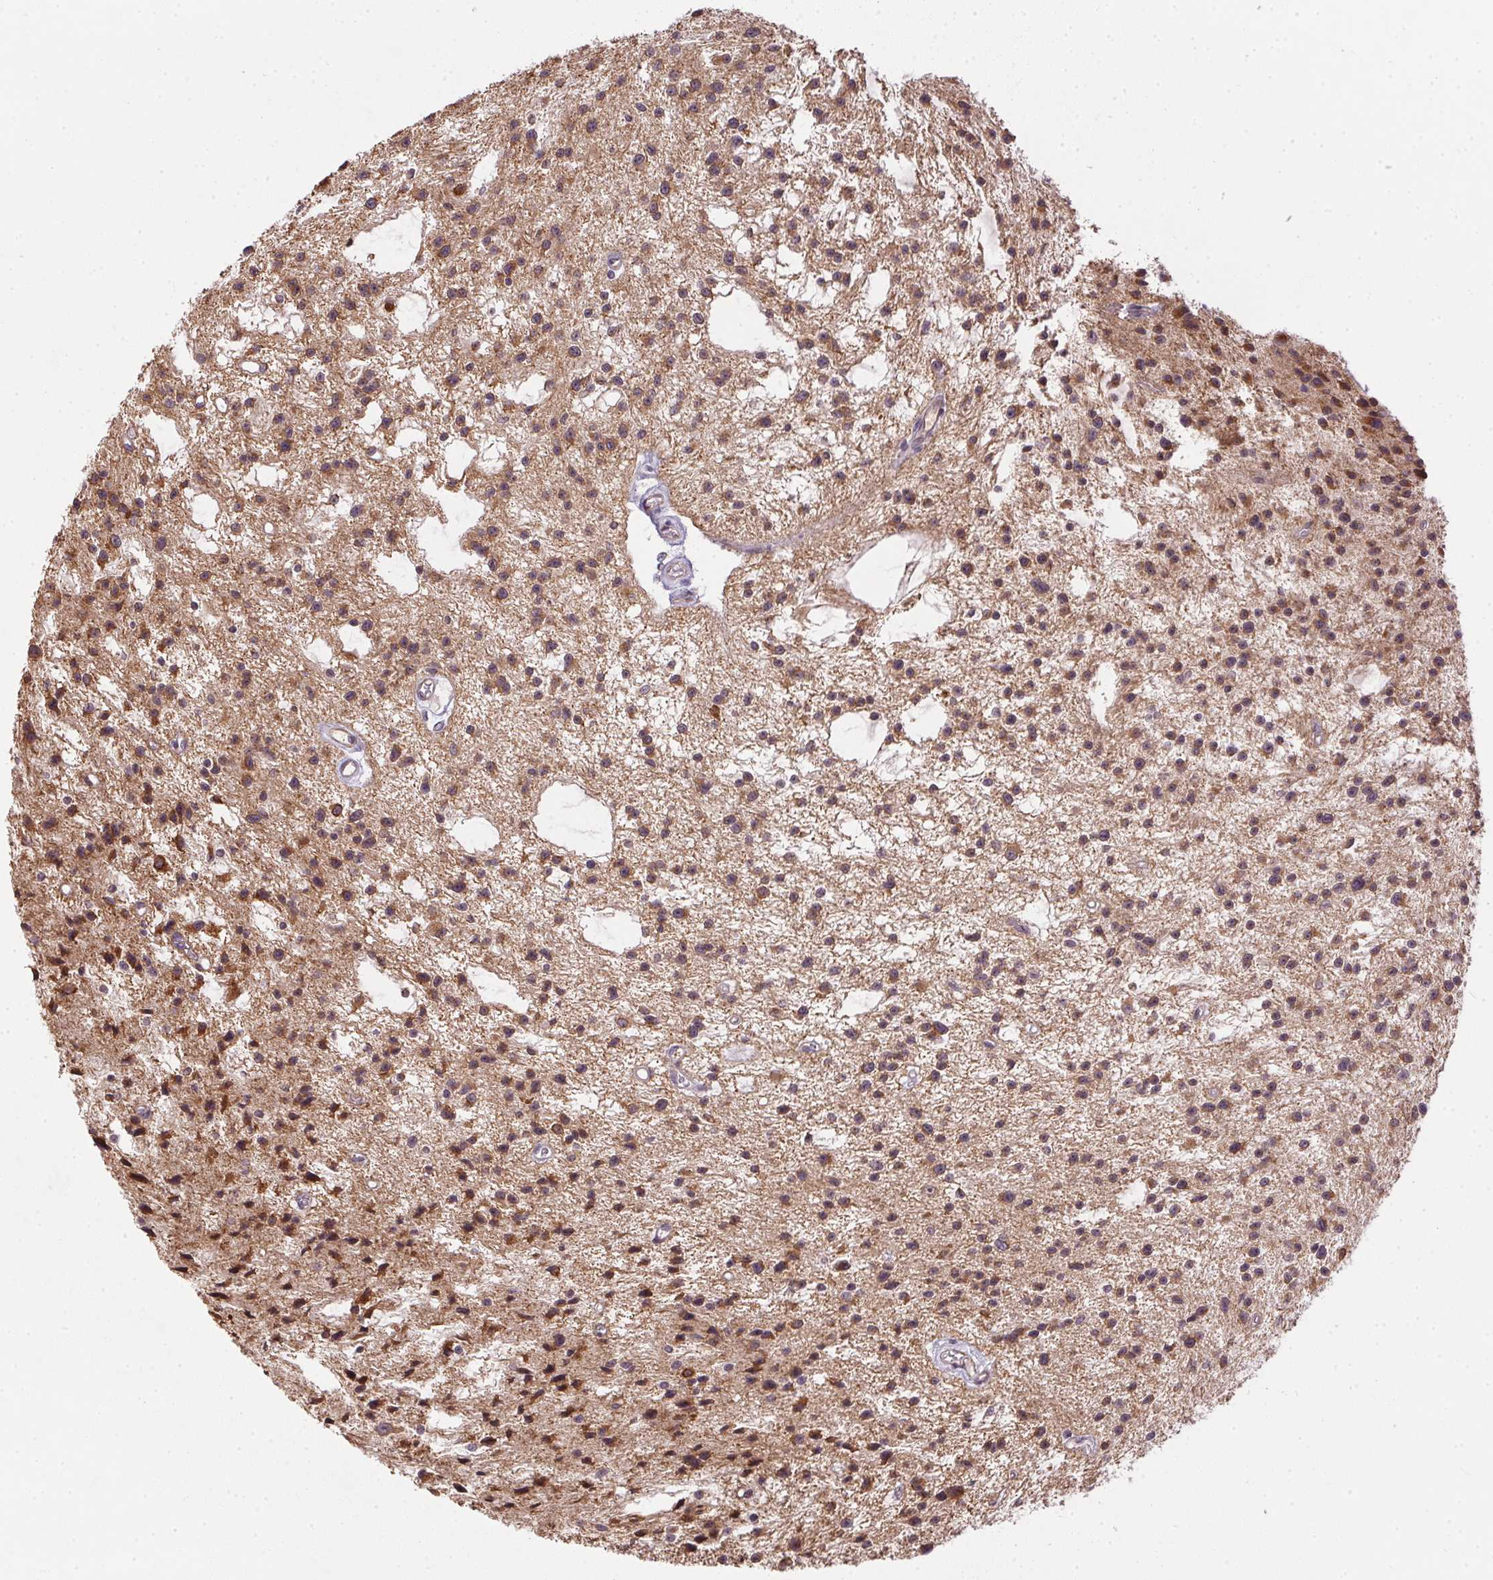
{"staining": {"intensity": "moderate", "quantity": ">75%", "location": "cytoplasmic/membranous"}, "tissue": "glioma", "cell_type": "Tumor cells", "image_type": "cancer", "snomed": [{"axis": "morphology", "description": "Glioma, malignant, Low grade"}, {"axis": "topography", "description": "Brain"}], "caption": "Brown immunohistochemical staining in human malignant low-grade glioma shows moderate cytoplasmic/membranous positivity in about >75% of tumor cells.", "gene": "CFAP92", "patient": {"sex": "male", "age": 43}}